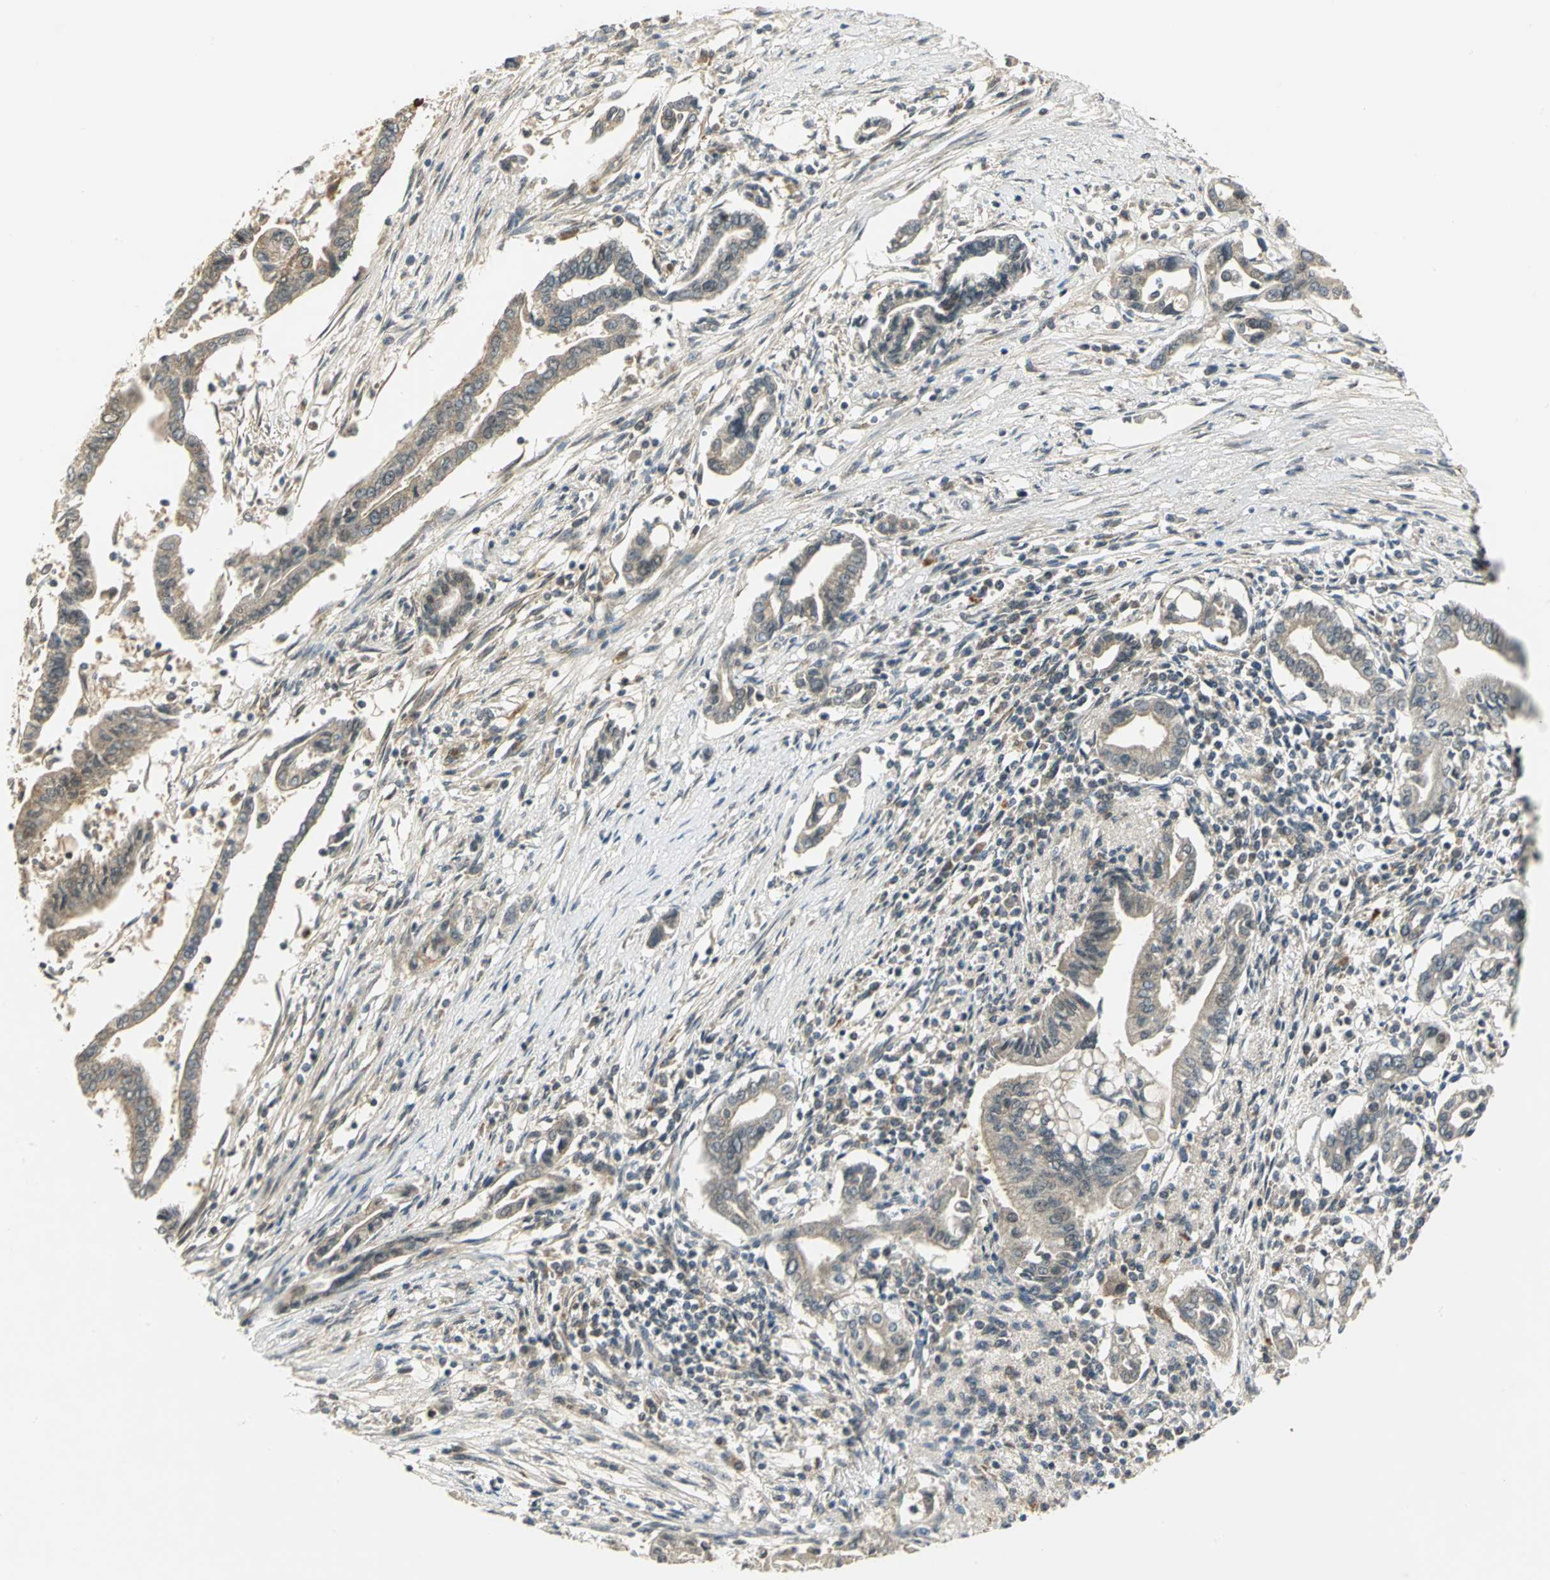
{"staining": {"intensity": "weak", "quantity": ">75%", "location": "cytoplasmic/membranous"}, "tissue": "pancreatic cancer", "cell_type": "Tumor cells", "image_type": "cancer", "snomed": [{"axis": "morphology", "description": "Adenocarcinoma, NOS"}, {"axis": "topography", "description": "Pancreas"}], "caption": "About >75% of tumor cells in pancreatic cancer (adenocarcinoma) exhibit weak cytoplasmic/membranous protein expression as visualized by brown immunohistochemical staining.", "gene": "MAPK8IP3", "patient": {"sex": "female", "age": 57}}